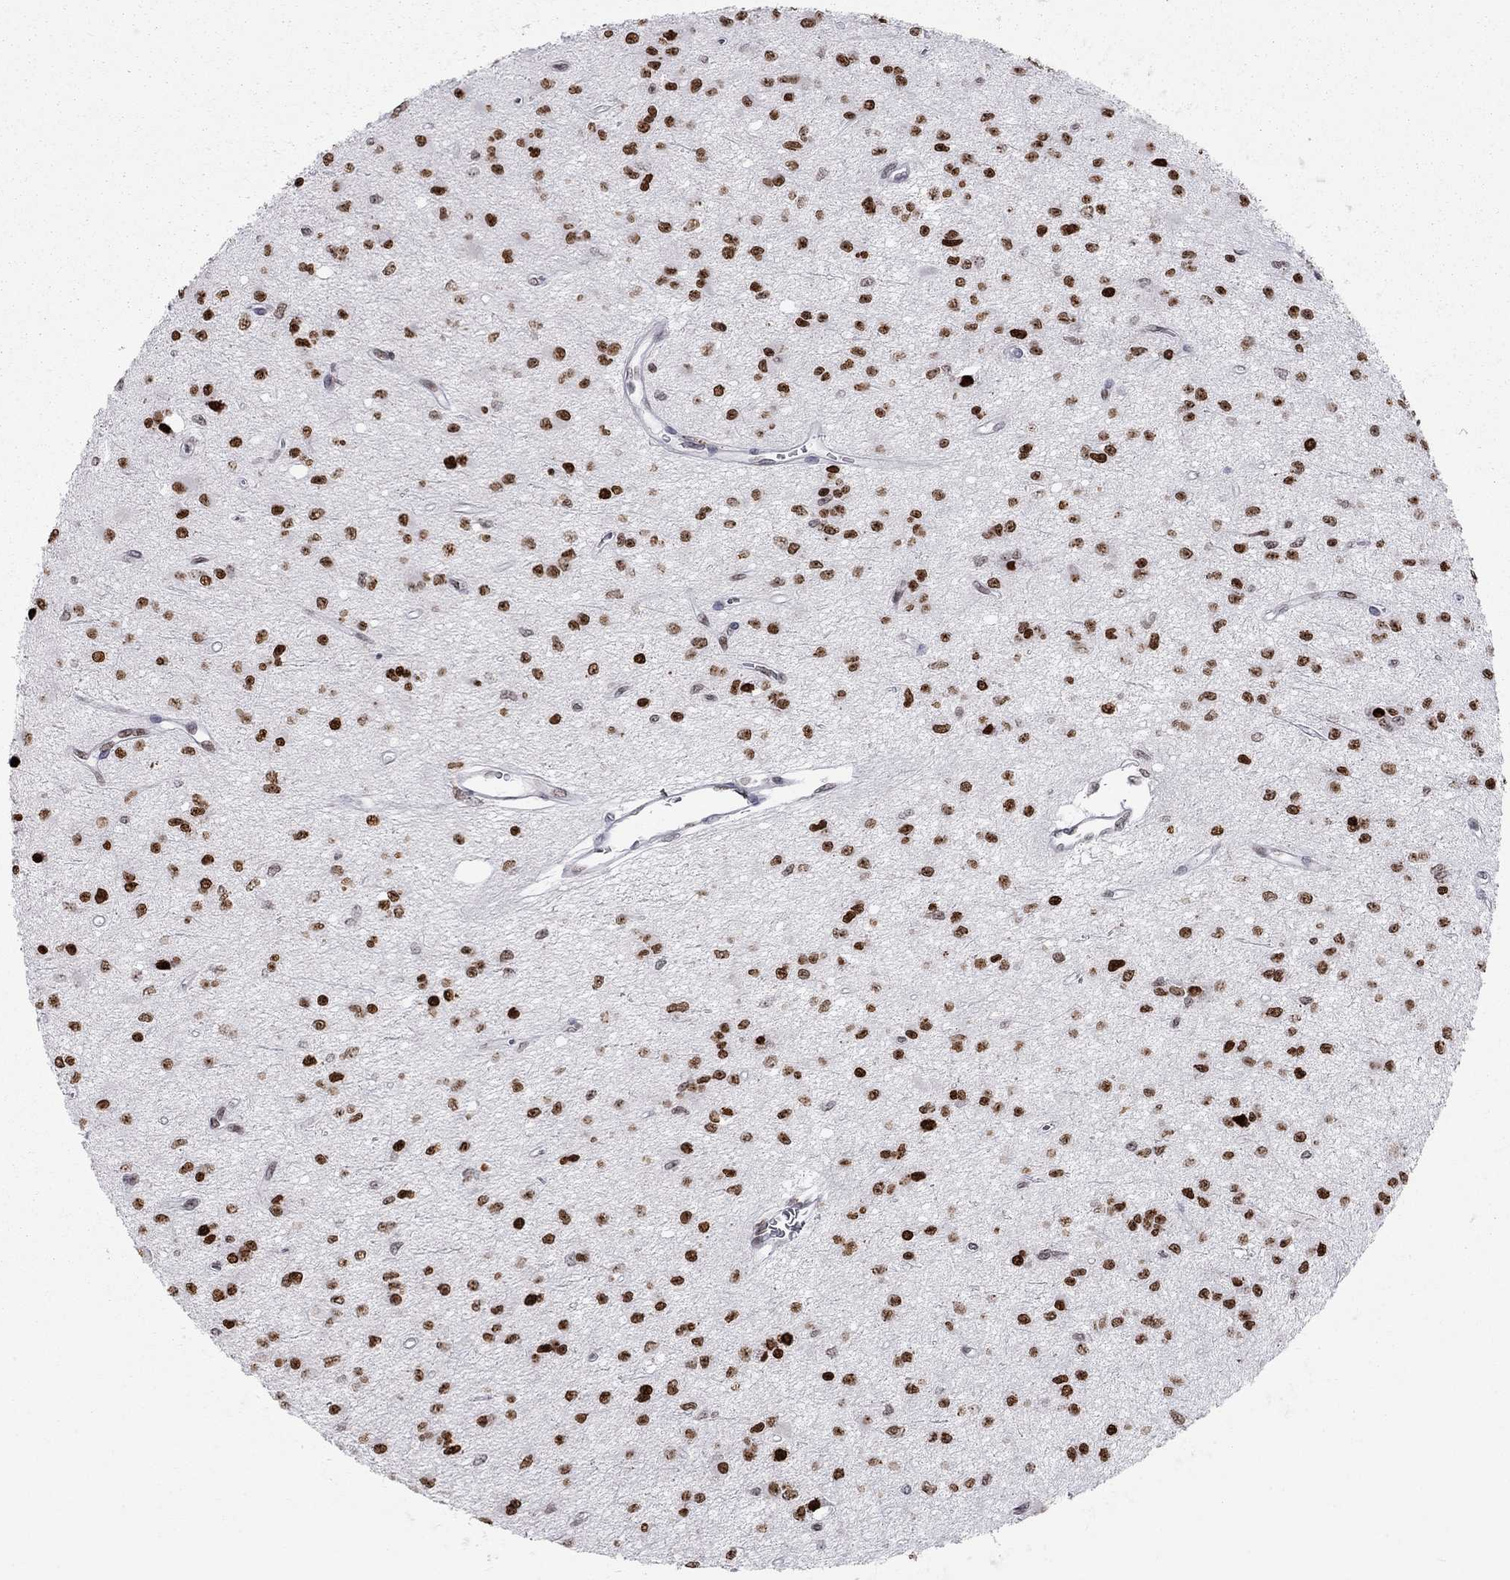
{"staining": {"intensity": "strong", "quantity": ">75%", "location": "nuclear"}, "tissue": "glioma", "cell_type": "Tumor cells", "image_type": "cancer", "snomed": [{"axis": "morphology", "description": "Glioma, malignant, Low grade"}, {"axis": "topography", "description": "Brain"}], "caption": "DAB immunohistochemical staining of human low-grade glioma (malignant) displays strong nuclear protein staining in approximately >75% of tumor cells.", "gene": "H2AX", "patient": {"sex": "female", "age": 45}}